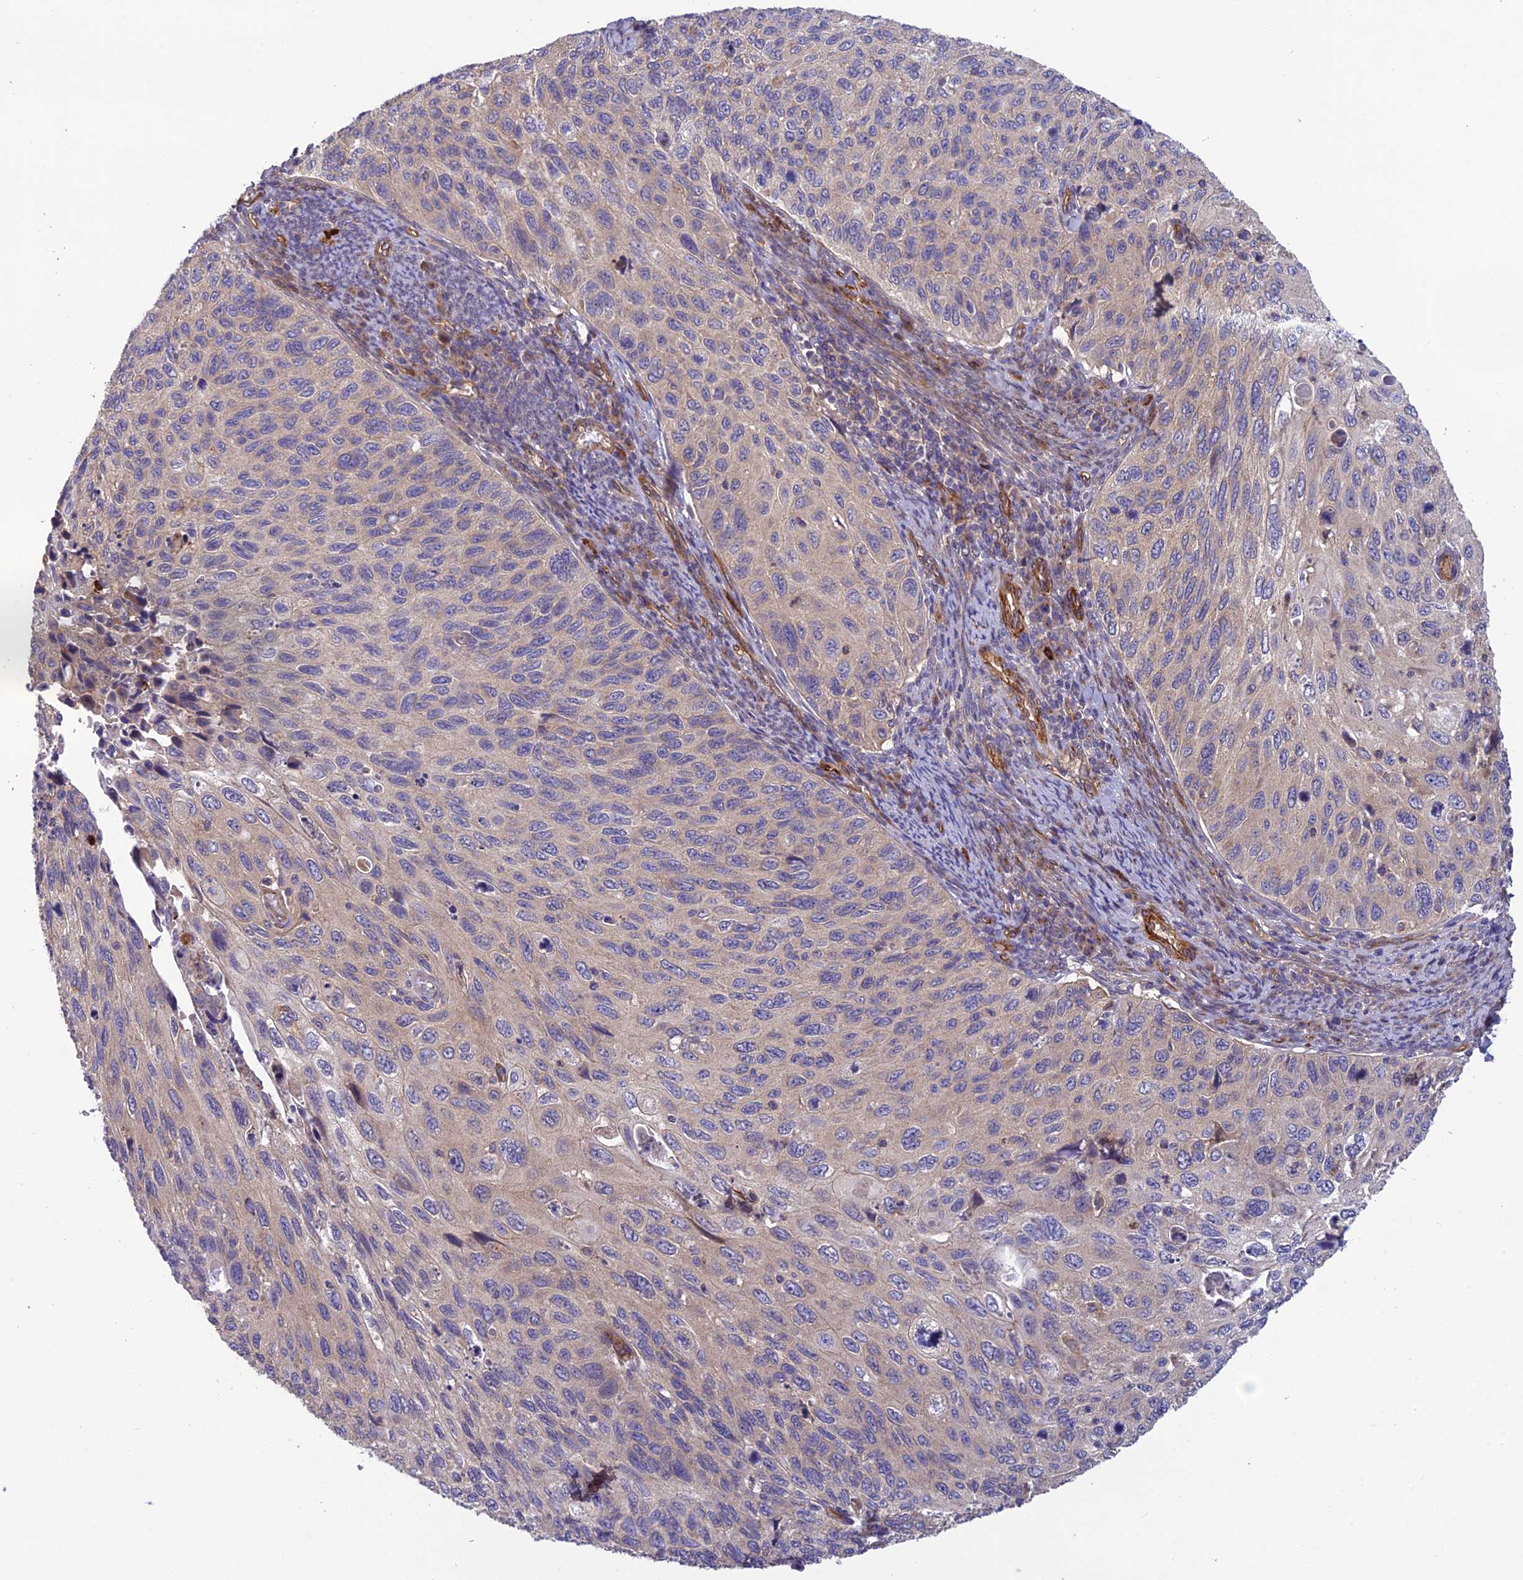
{"staining": {"intensity": "weak", "quantity": "25%-75%", "location": "cytoplasmic/membranous"}, "tissue": "cervical cancer", "cell_type": "Tumor cells", "image_type": "cancer", "snomed": [{"axis": "morphology", "description": "Squamous cell carcinoma, NOS"}, {"axis": "topography", "description": "Cervix"}], "caption": "The immunohistochemical stain shows weak cytoplasmic/membranous staining in tumor cells of cervical cancer (squamous cell carcinoma) tissue.", "gene": "ADAMTS15", "patient": {"sex": "female", "age": 70}}